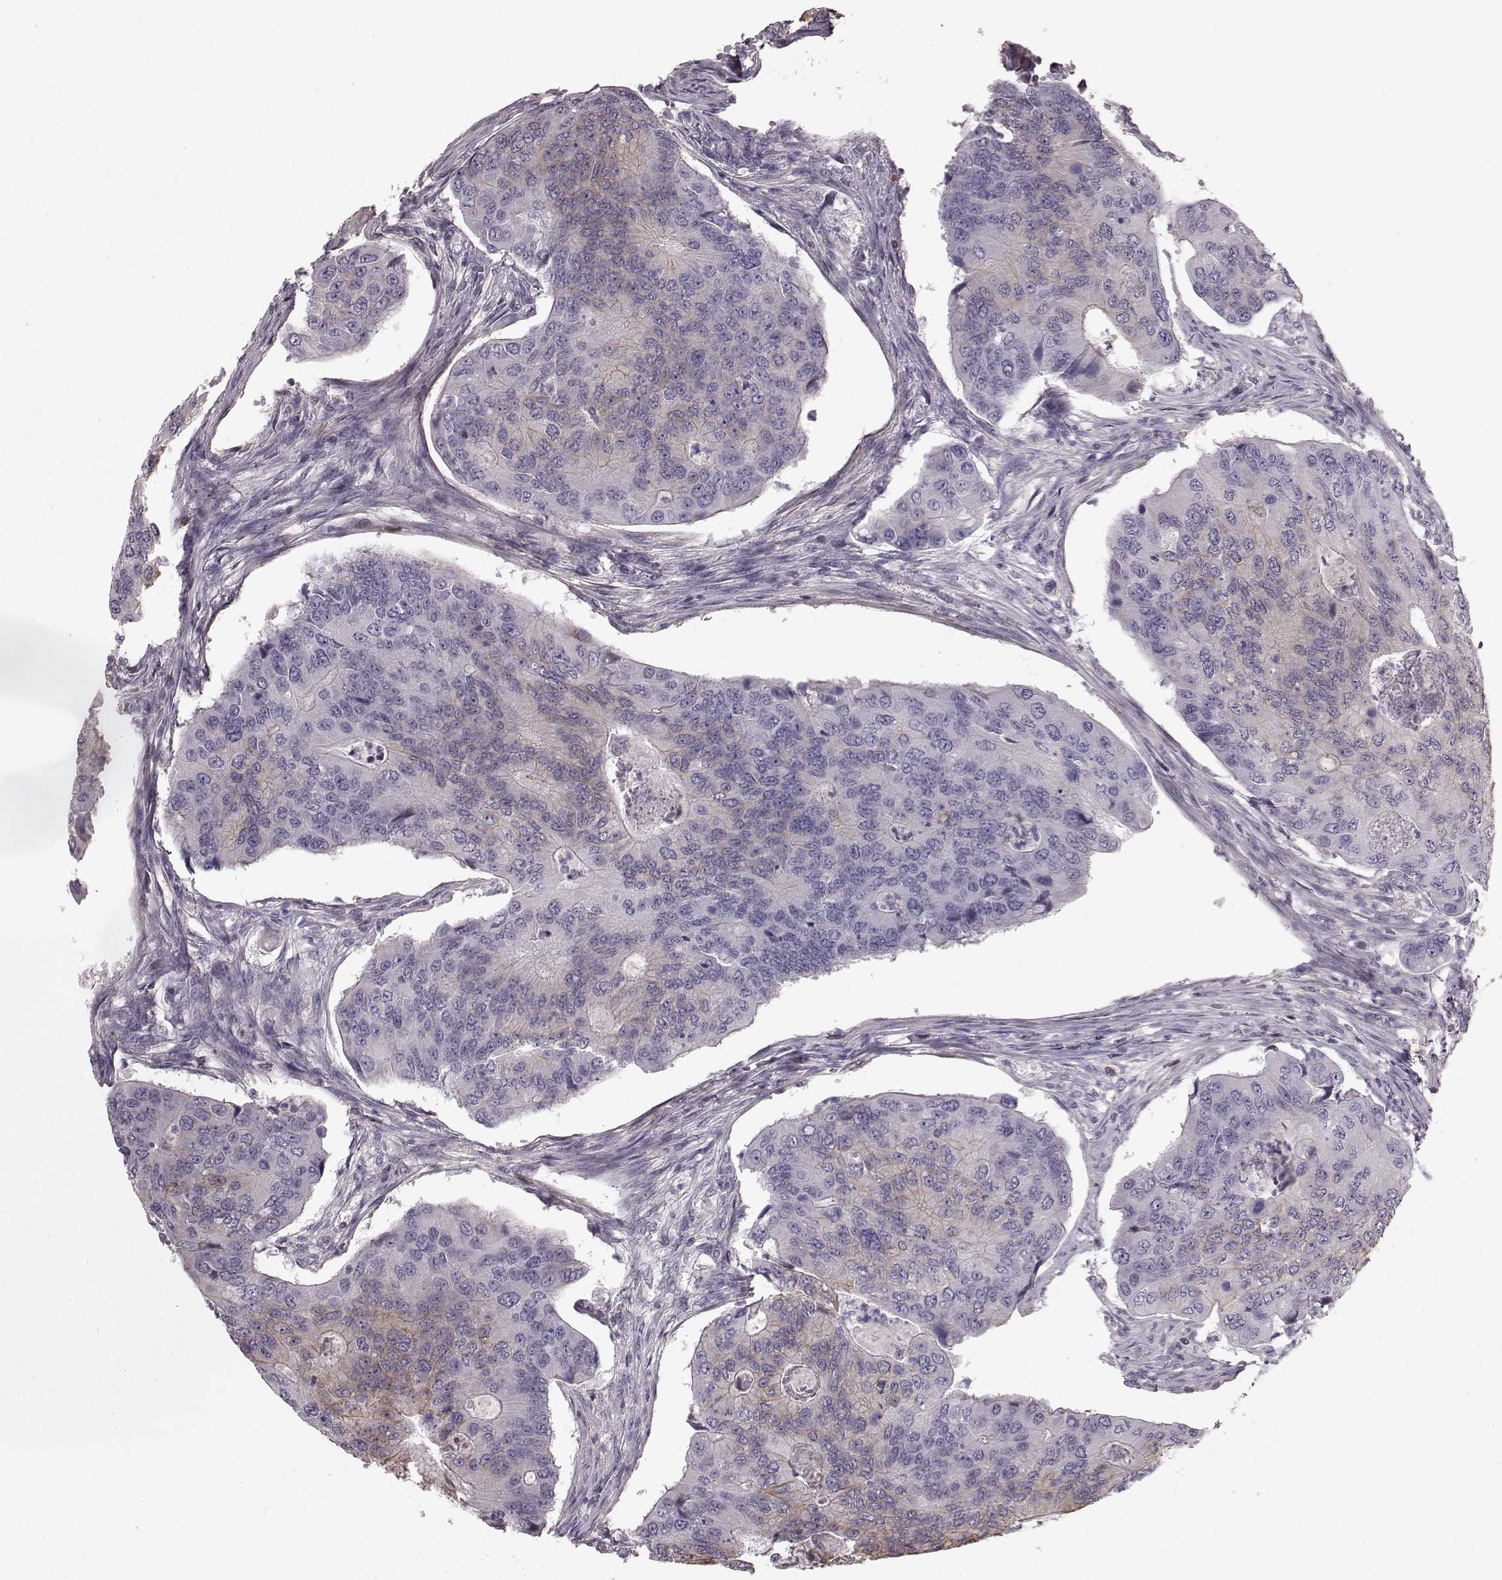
{"staining": {"intensity": "negative", "quantity": "none", "location": "none"}, "tissue": "colorectal cancer", "cell_type": "Tumor cells", "image_type": "cancer", "snomed": [{"axis": "morphology", "description": "Adenocarcinoma, NOS"}, {"axis": "topography", "description": "Colon"}], "caption": "This is a histopathology image of immunohistochemistry staining of colorectal cancer (adenocarcinoma), which shows no expression in tumor cells.", "gene": "PDCD1", "patient": {"sex": "female", "age": 67}}